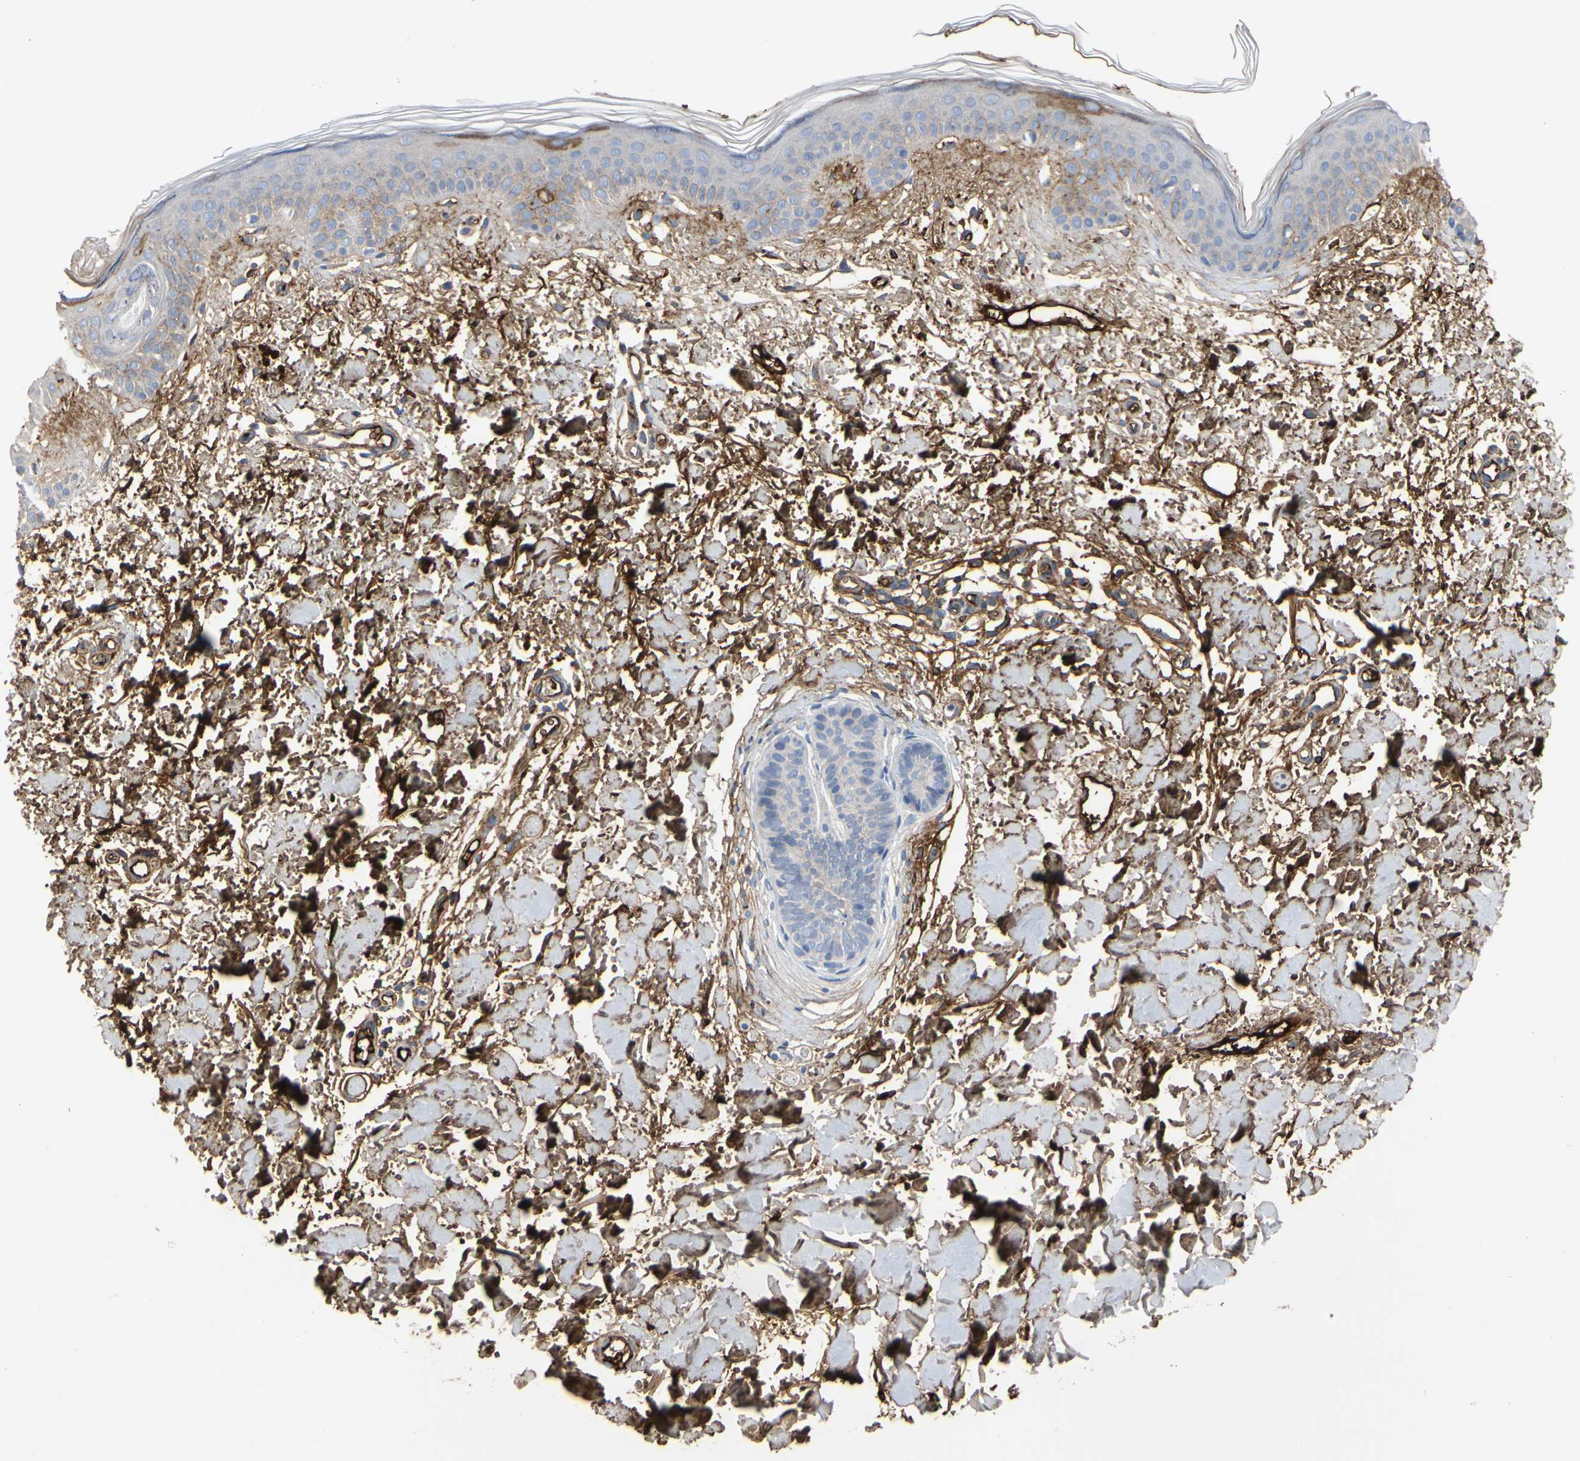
{"staining": {"intensity": "moderate", "quantity": ">75%", "location": "cytoplasmic/membranous"}, "tissue": "skin", "cell_type": "Fibroblasts", "image_type": "normal", "snomed": [{"axis": "morphology", "description": "Normal tissue, NOS"}, {"axis": "topography", "description": "Skin"}], "caption": "Fibroblasts display medium levels of moderate cytoplasmic/membranous staining in about >75% of cells in normal human skin.", "gene": "FGB", "patient": {"sex": "female", "age": 56}}